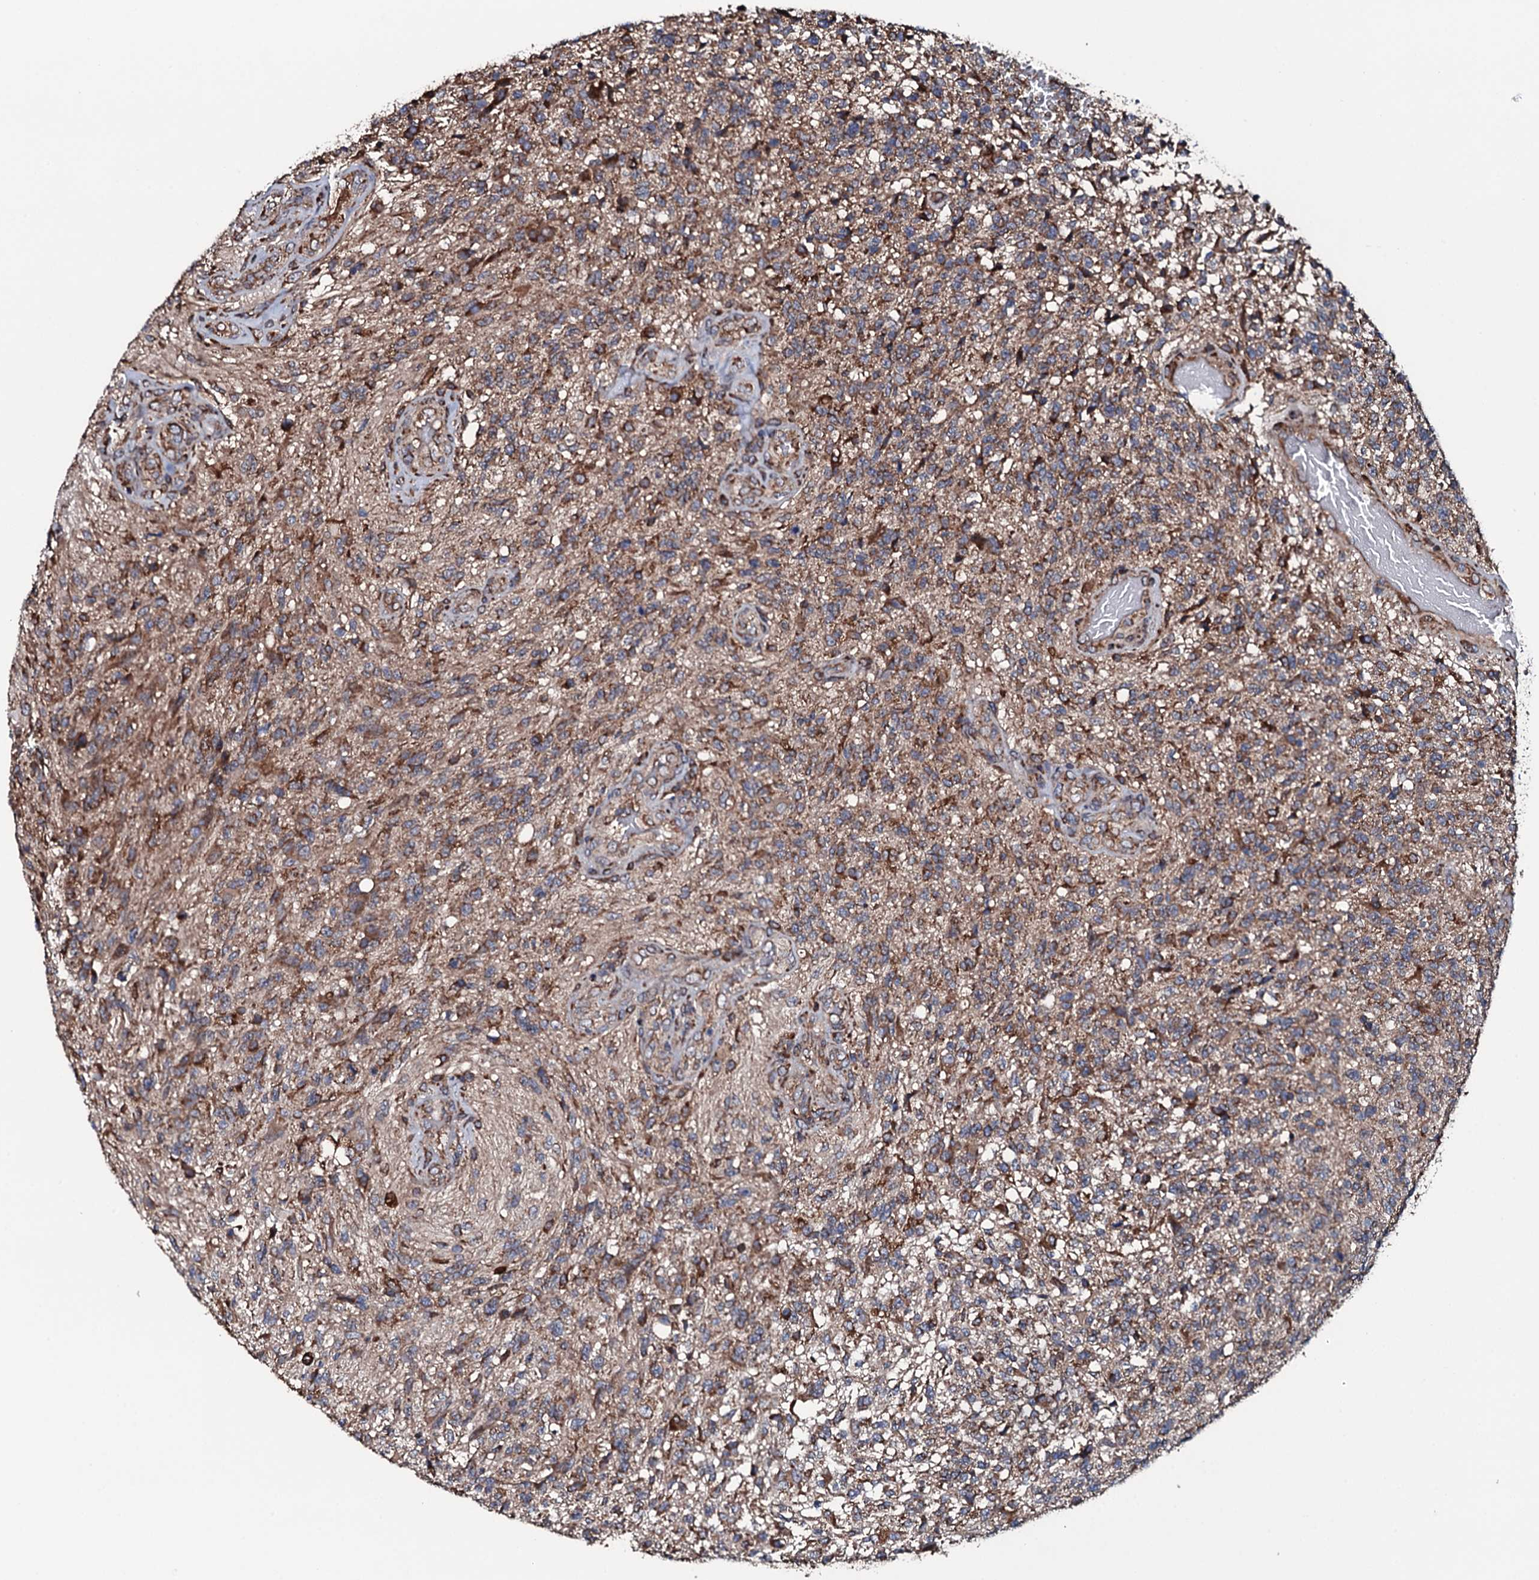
{"staining": {"intensity": "moderate", "quantity": ">75%", "location": "cytoplasmic/membranous"}, "tissue": "glioma", "cell_type": "Tumor cells", "image_type": "cancer", "snomed": [{"axis": "morphology", "description": "Glioma, malignant, High grade"}, {"axis": "topography", "description": "Brain"}], "caption": "Tumor cells demonstrate medium levels of moderate cytoplasmic/membranous positivity in about >75% of cells in human glioma.", "gene": "RAB12", "patient": {"sex": "male", "age": 56}}